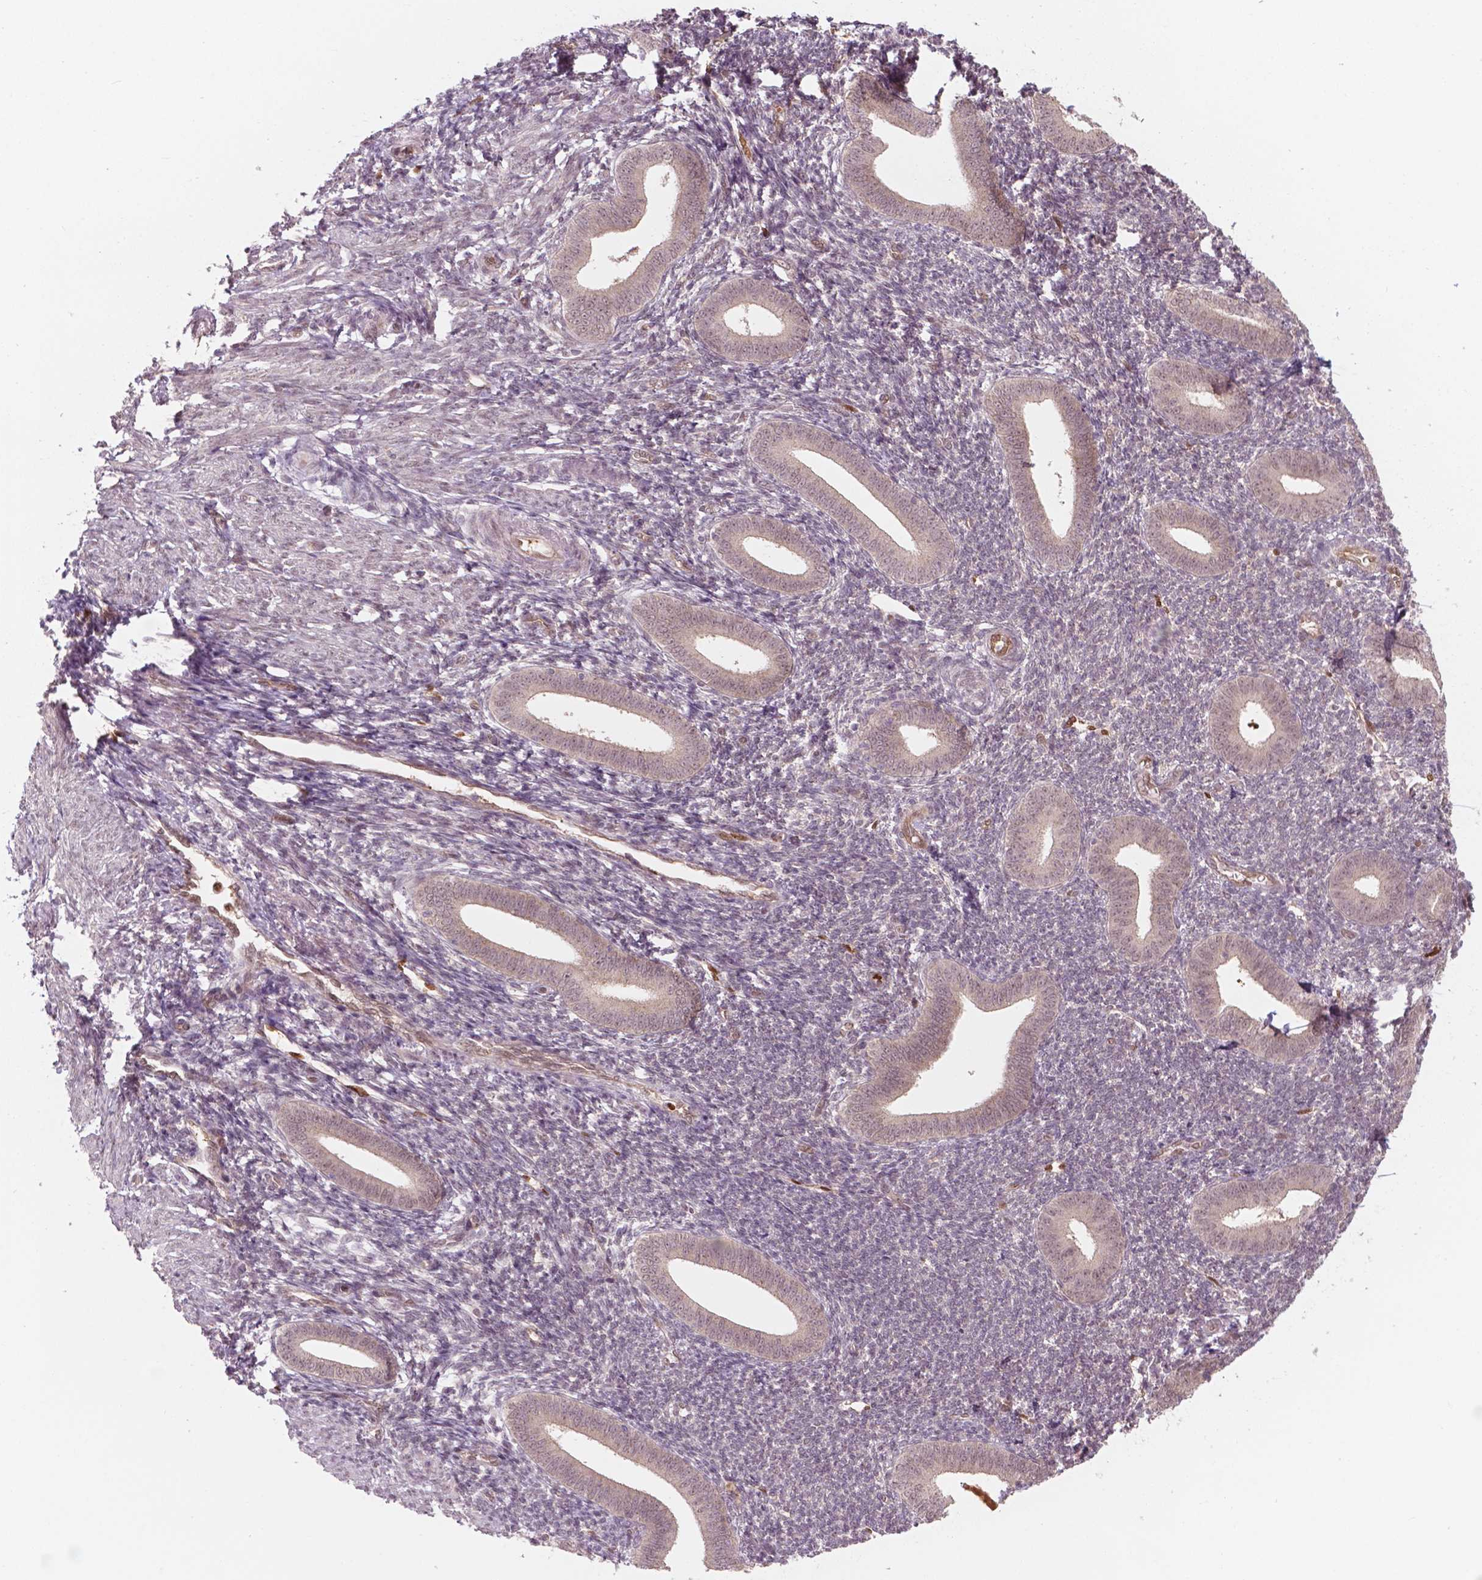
{"staining": {"intensity": "negative", "quantity": "none", "location": "none"}, "tissue": "endometrium", "cell_type": "Cells in endometrial stroma", "image_type": "normal", "snomed": [{"axis": "morphology", "description": "Normal tissue, NOS"}, {"axis": "topography", "description": "Endometrium"}], "caption": "A micrograph of endometrium stained for a protein demonstrates no brown staining in cells in endometrial stroma. (Stains: DAB (3,3'-diaminobenzidine) immunohistochemistry (IHC) with hematoxylin counter stain, Microscopy: brightfield microscopy at high magnification).", "gene": "NFAT5", "patient": {"sex": "female", "age": 25}}